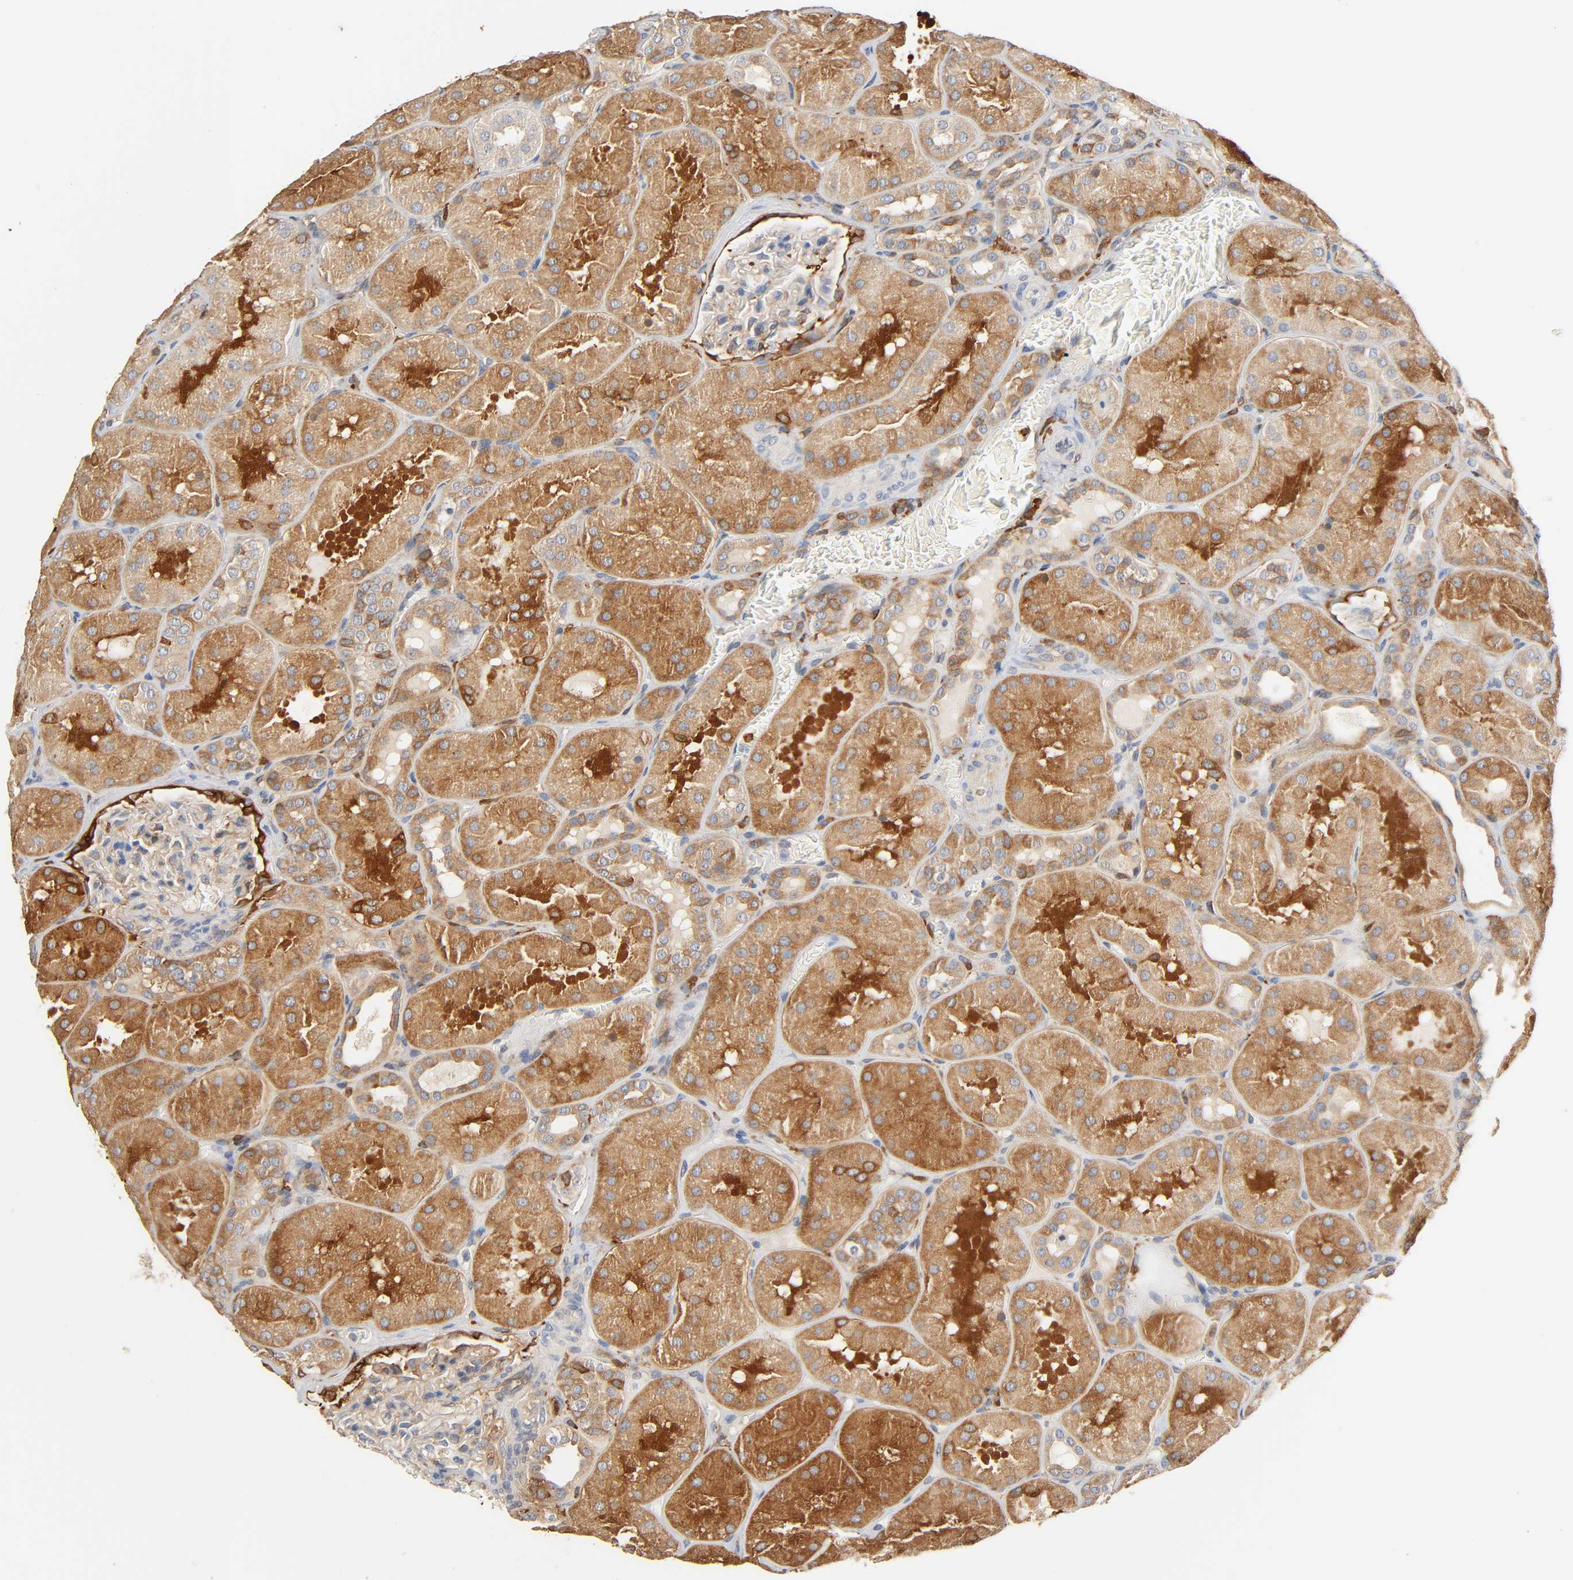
{"staining": {"intensity": "moderate", "quantity": "25%-75%", "location": "cytoplasmic/membranous"}, "tissue": "kidney", "cell_type": "Cells in glomeruli", "image_type": "normal", "snomed": [{"axis": "morphology", "description": "Normal tissue, NOS"}, {"axis": "topography", "description": "Kidney"}], "caption": "High-power microscopy captured an IHC histopathology image of unremarkable kidney, revealing moderate cytoplasmic/membranous staining in about 25%-75% of cells in glomeruli. (DAB (3,3'-diaminobenzidine) IHC, brown staining for protein, blue staining for nuclei).", "gene": "BIN1", "patient": {"sex": "male", "age": 28}}